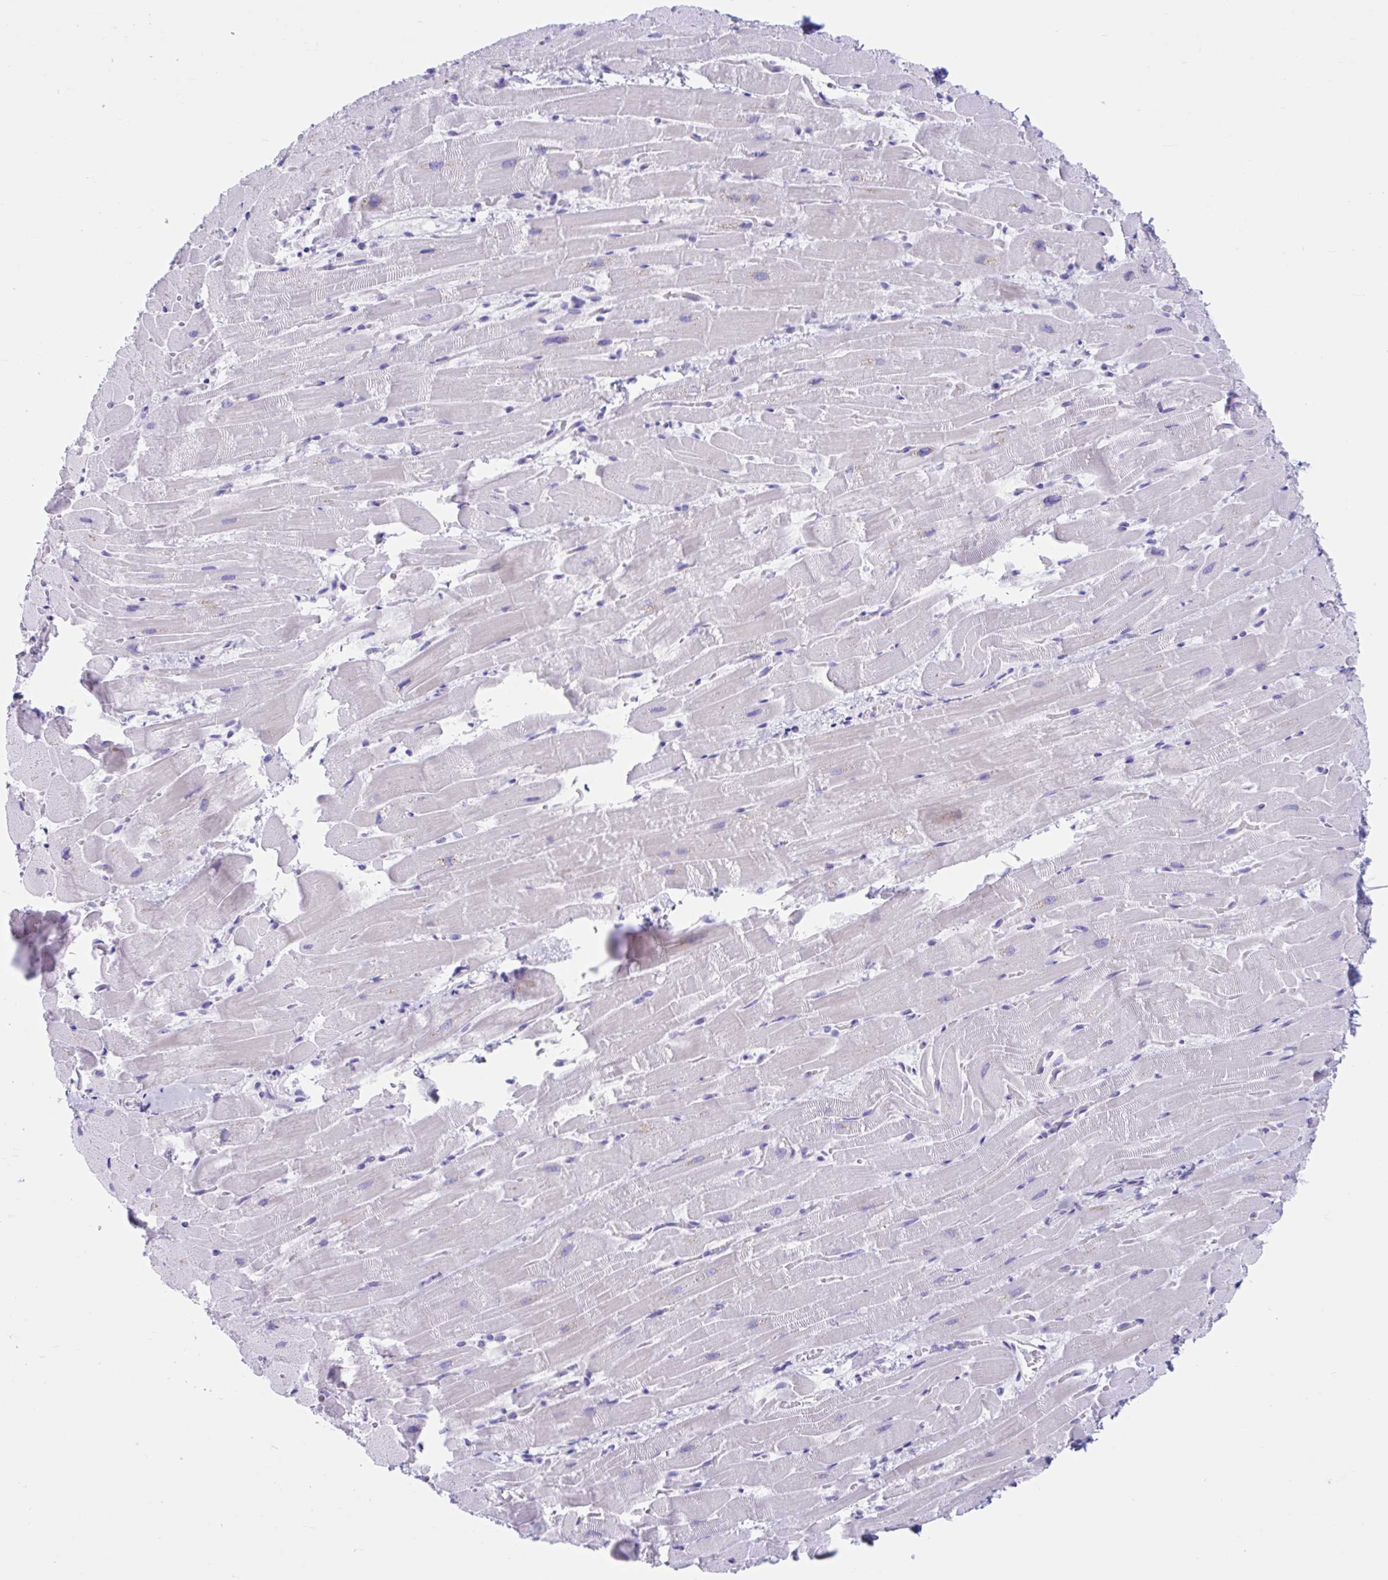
{"staining": {"intensity": "weak", "quantity": "<25%", "location": "cytoplasmic/membranous"}, "tissue": "heart muscle", "cell_type": "Cardiomyocytes", "image_type": "normal", "snomed": [{"axis": "morphology", "description": "Normal tissue, NOS"}, {"axis": "topography", "description": "Heart"}], "caption": "IHC of benign heart muscle shows no staining in cardiomyocytes.", "gene": "TMEM35A", "patient": {"sex": "male", "age": 37}}